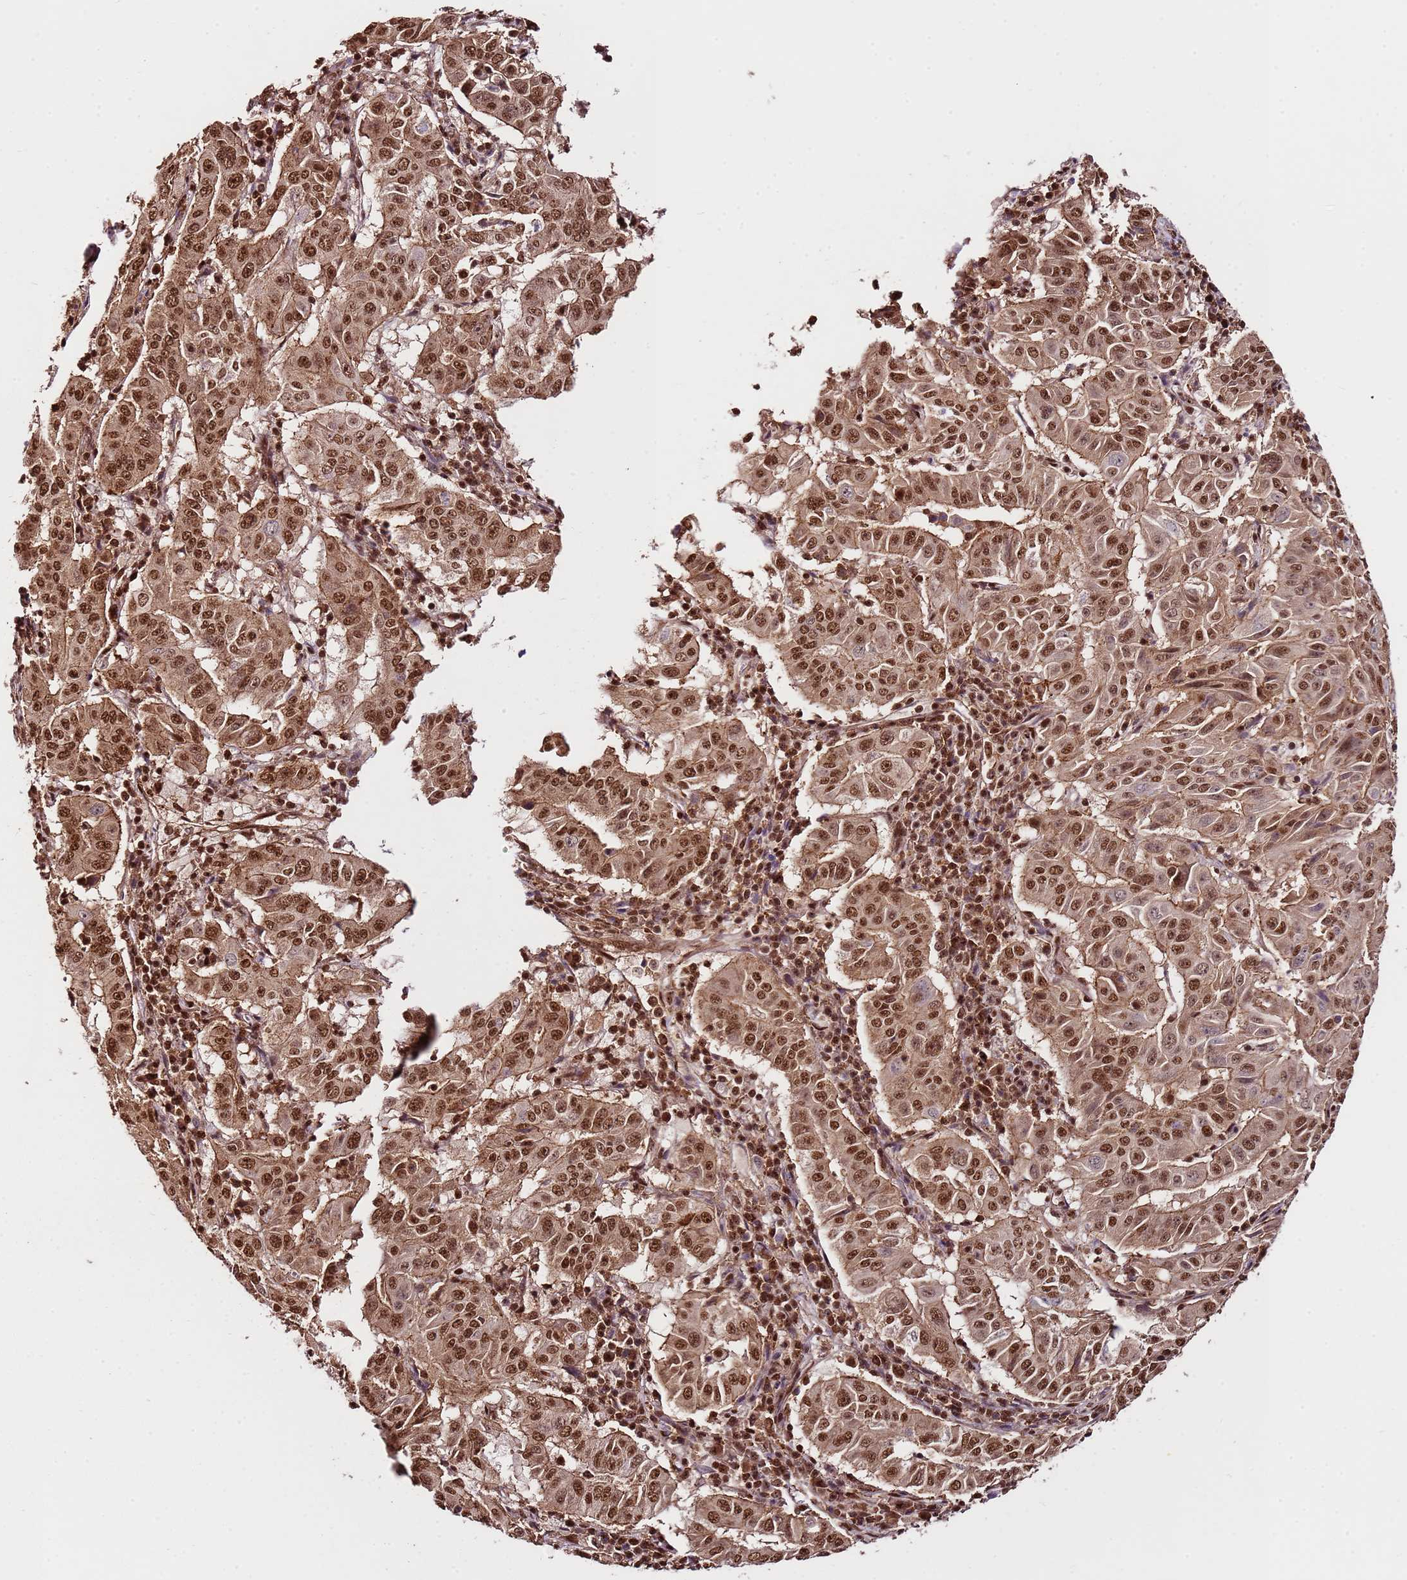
{"staining": {"intensity": "strong", "quantity": ">75%", "location": "nuclear"}, "tissue": "pancreatic cancer", "cell_type": "Tumor cells", "image_type": "cancer", "snomed": [{"axis": "morphology", "description": "Adenocarcinoma, NOS"}, {"axis": "topography", "description": "Pancreas"}], "caption": "Tumor cells demonstrate high levels of strong nuclear expression in approximately >75% of cells in pancreatic adenocarcinoma.", "gene": "ZBTB12", "patient": {"sex": "male", "age": 63}}